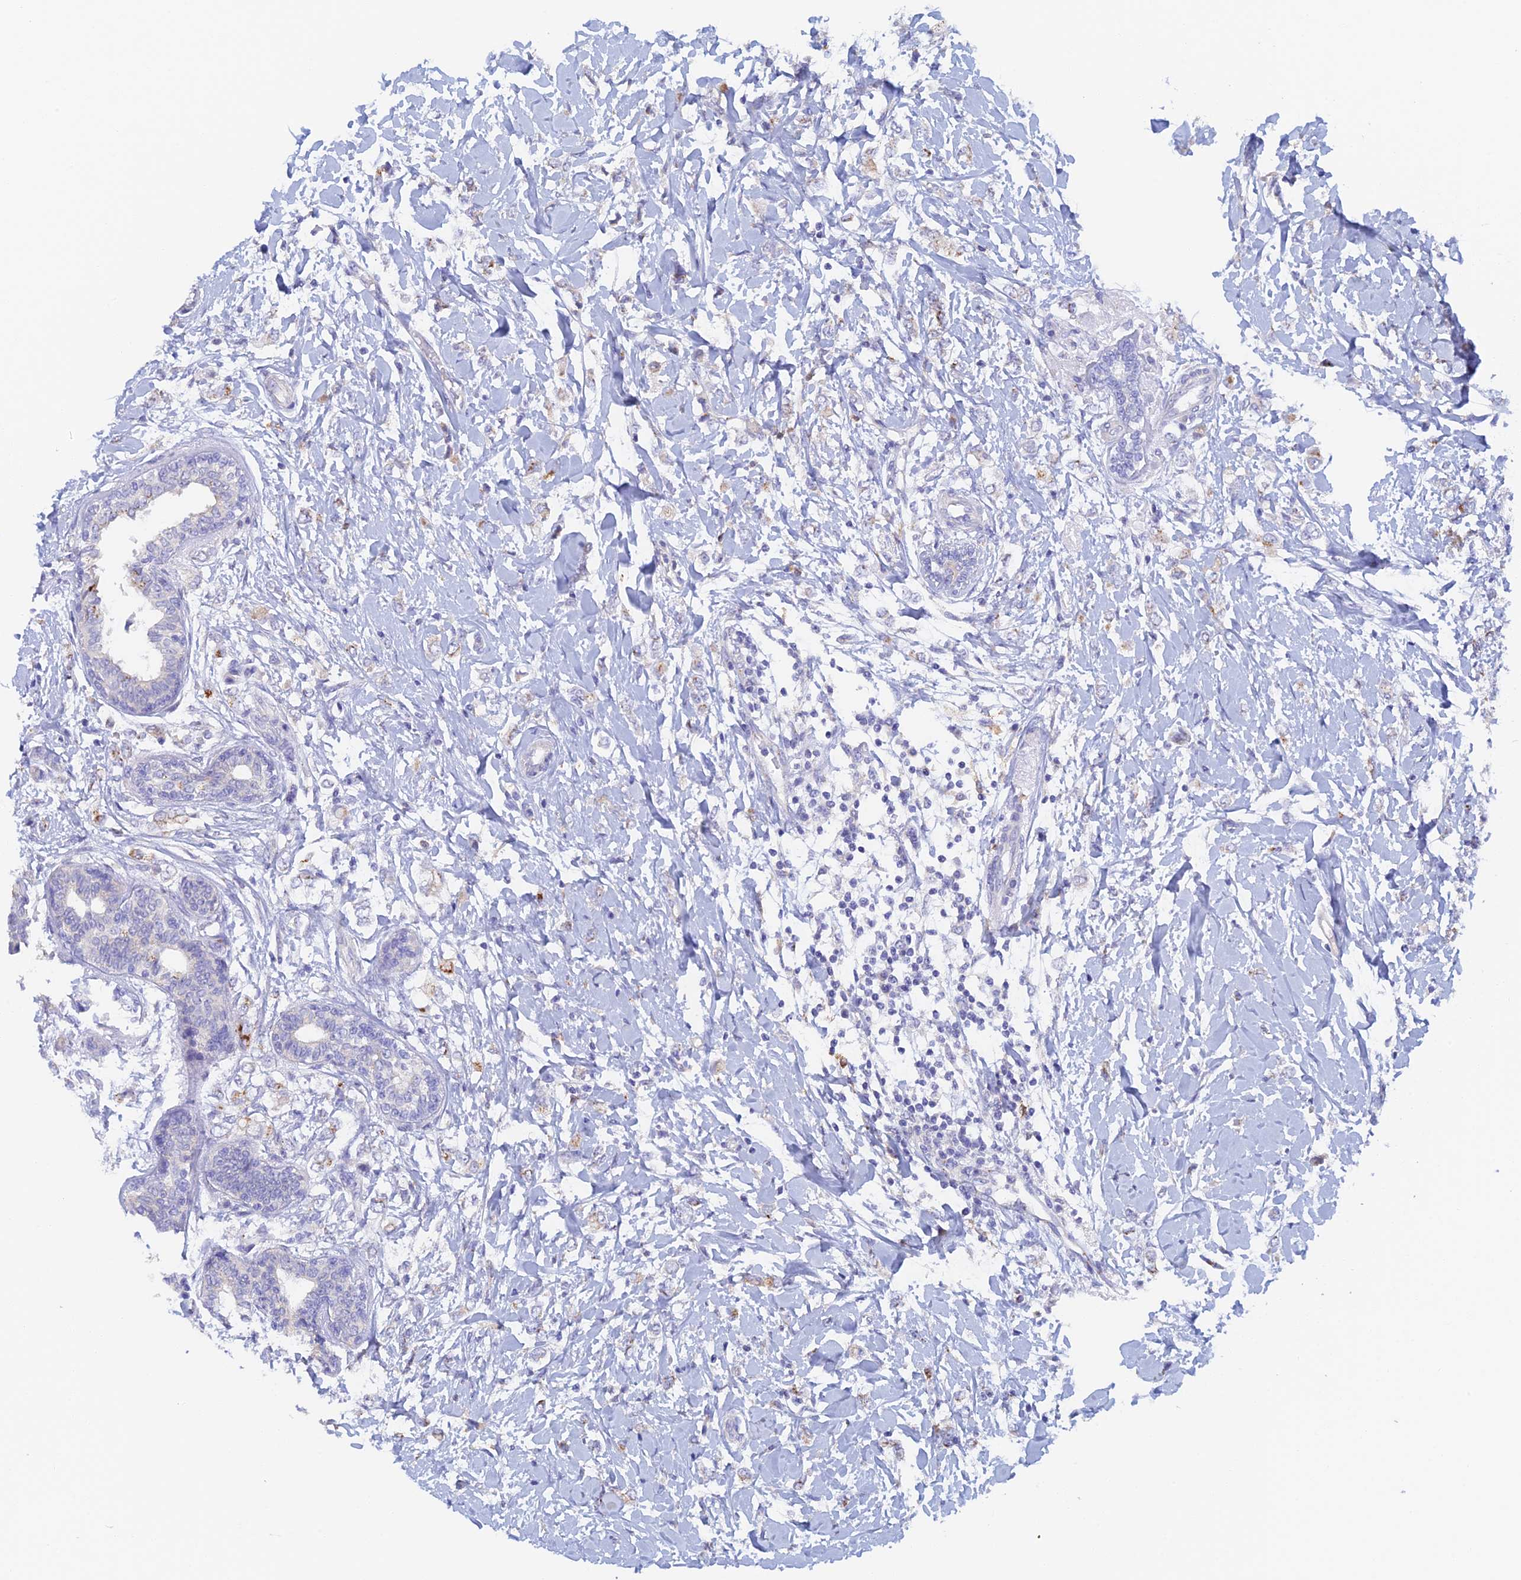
{"staining": {"intensity": "negative", "quantity": "none", "location": "none"}, "tissue": "breast cancer", "cell_type": "Tumor cells", "image_type": "cancer", "snomed": [{"axis": "morphology", "description": "Normal tissue, NOS"}, {"axis": "morphology", "description": "Lobular carcinoma"}, {"axis": "topography", "description": "Breast"}], "caption": "Immunohistochemistry photomicrograph of breast lobular carcinoma stained for a protein (brown), which shows no positivity in tumor cells.", "gene": "SLC24A3", "patient": {"sex": "female", "age": 47}}